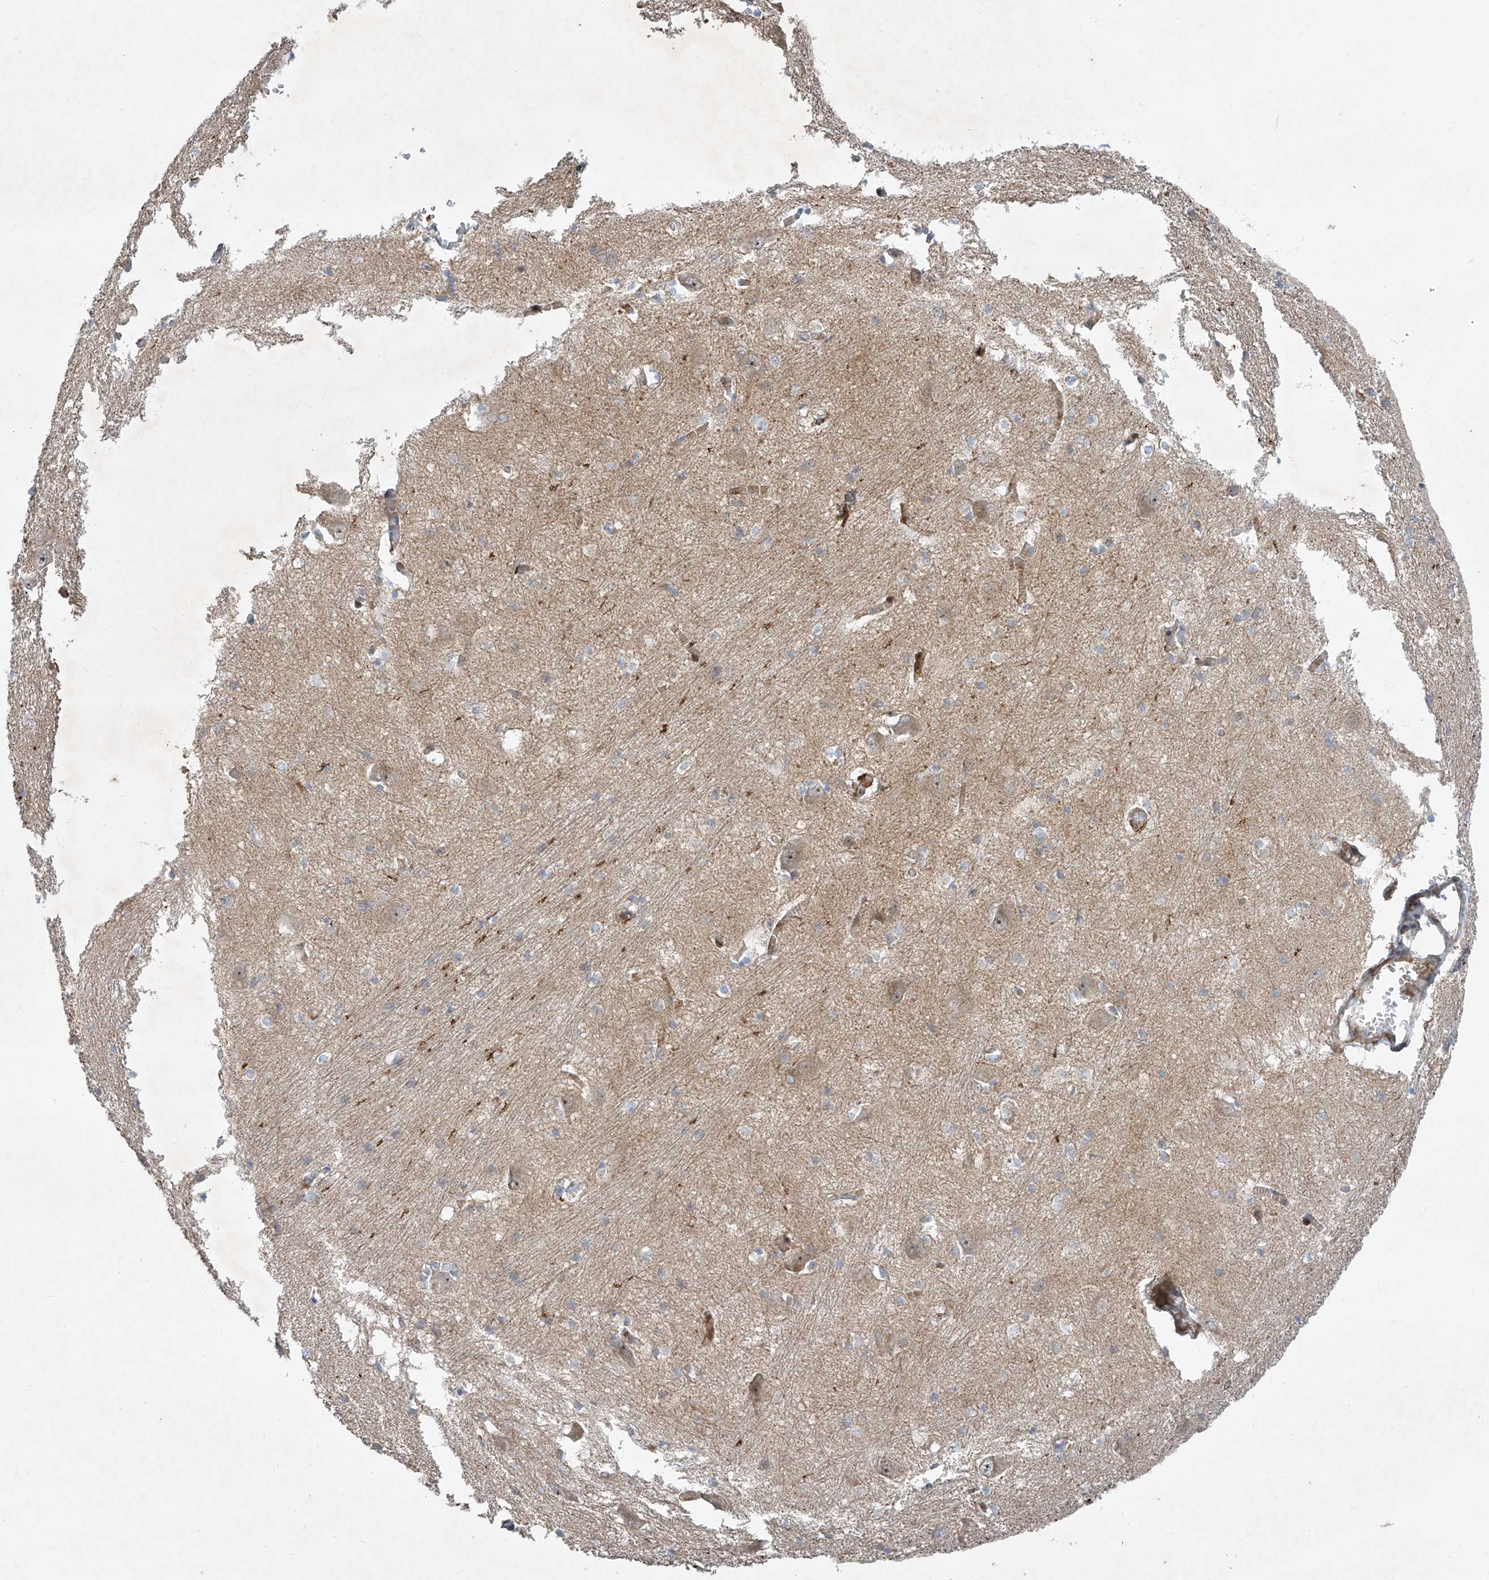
{"staining": {"intensity": "weak", "quantity": "<25%", "location": "cytoplasmic/membranous"}, "tissue": "caudate", "cell_type": "Glial cells", "image_type": "normal", "snomed": [{"axis": "morphology", "description": "Normal tissue, NOS"}, {"axis": "topography", "description": "Lateral ventricle wall"}], "caption": "High power microscopy photomicrograph of an IHC histopathology image of unremarkable caudate, revealing no significant staining in glial cells.", "gene": "USF3", "patient": {"sex": "male", "age": 37}}